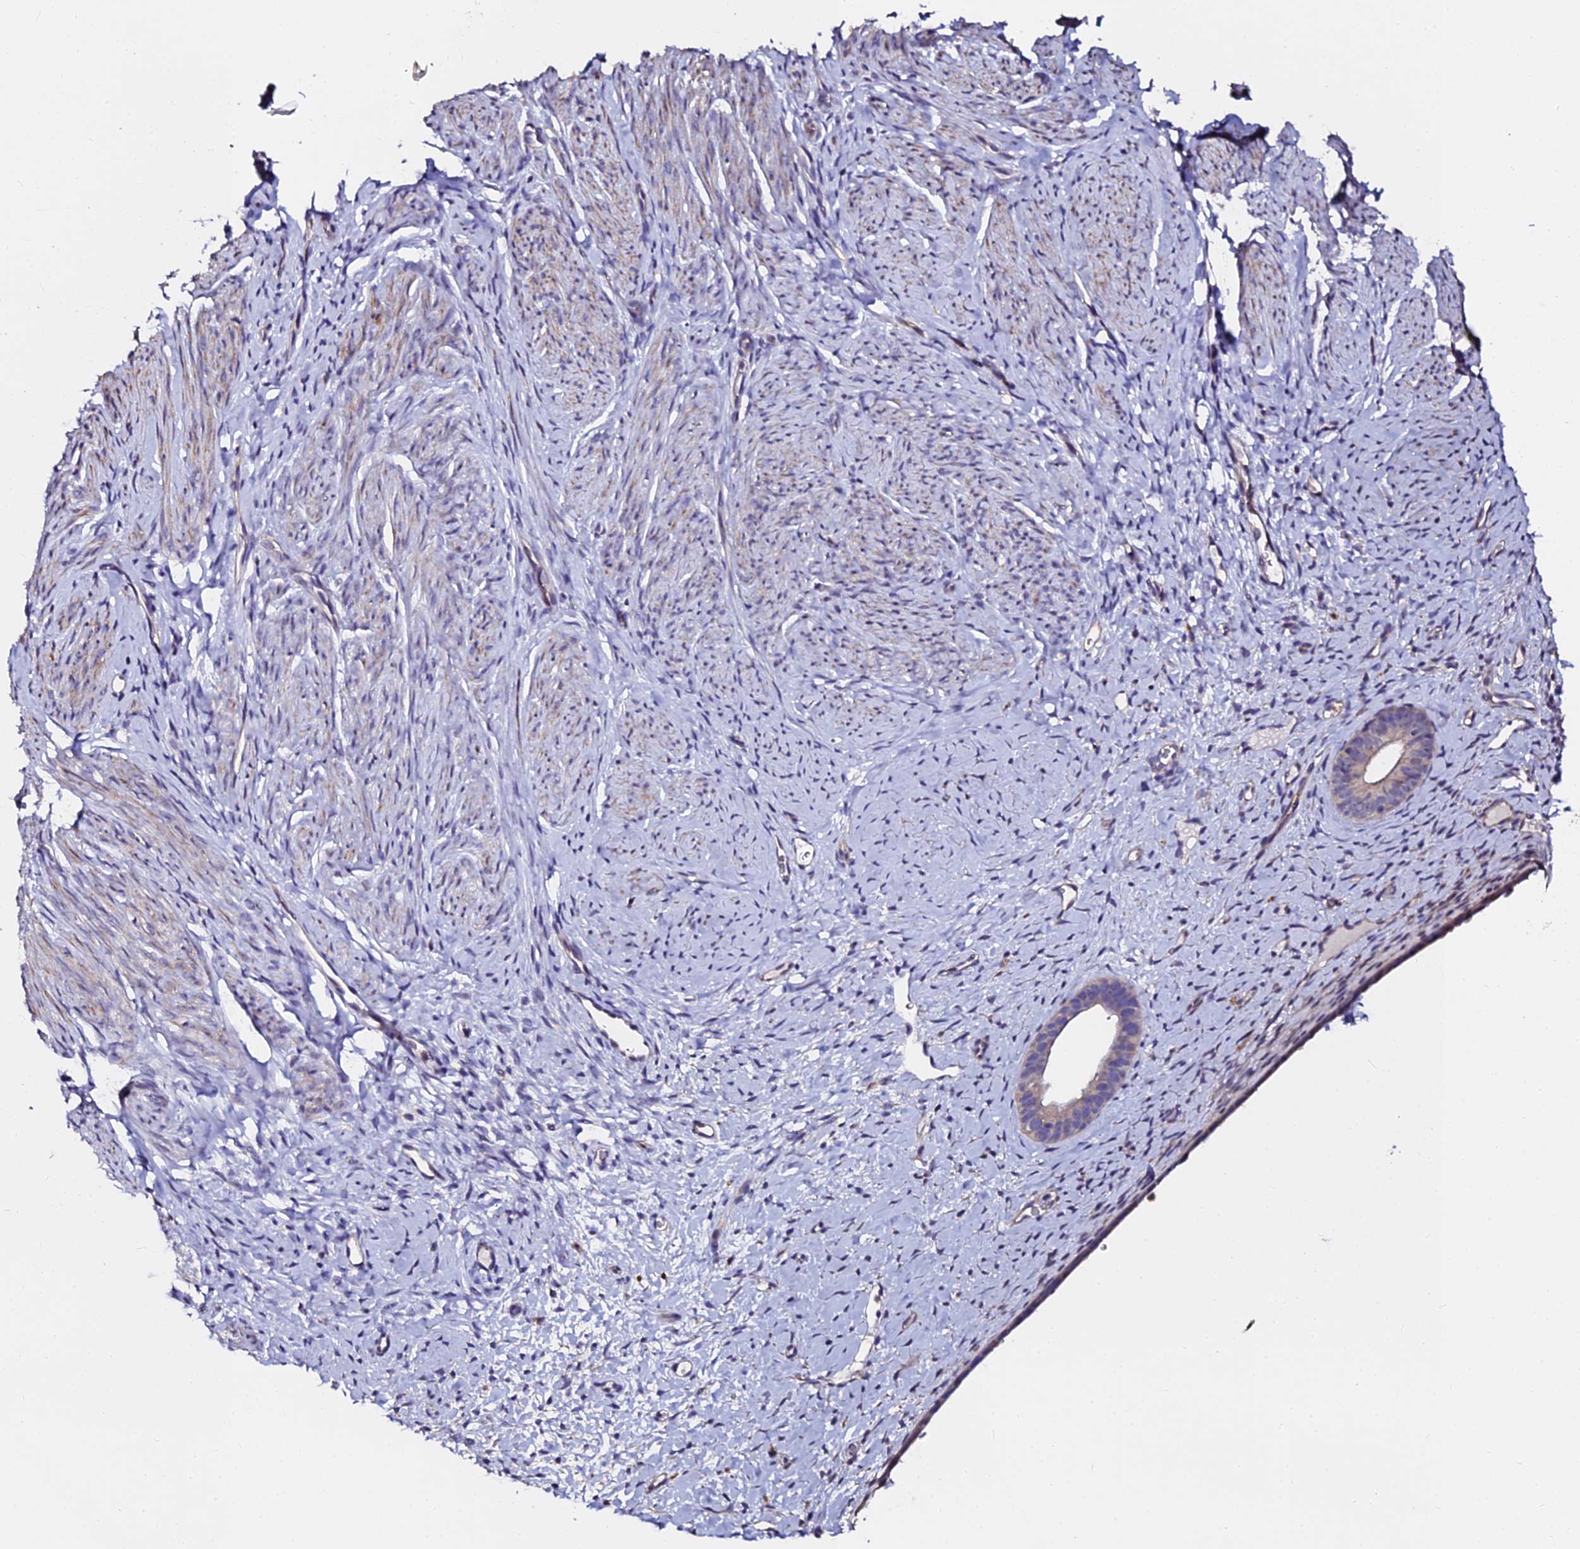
{"staining": {"intensity": "negative", "quantity": "none", "location": "none"}, "tissue": "endometrium", "cell_type": "Cells in endometrial stroma", "image_type": "normal", "snomed": [{"axis": "morphology", "description": "Normal tissue, NOS"}, {"axis": "topography", "description": "Endometrium"}], "caption": "Image shows no protein expression in cells in endometrial stroma of unremarkable endometrium.", "gene": "GPN3", "patient": {"sex": "female", "age": 65}}